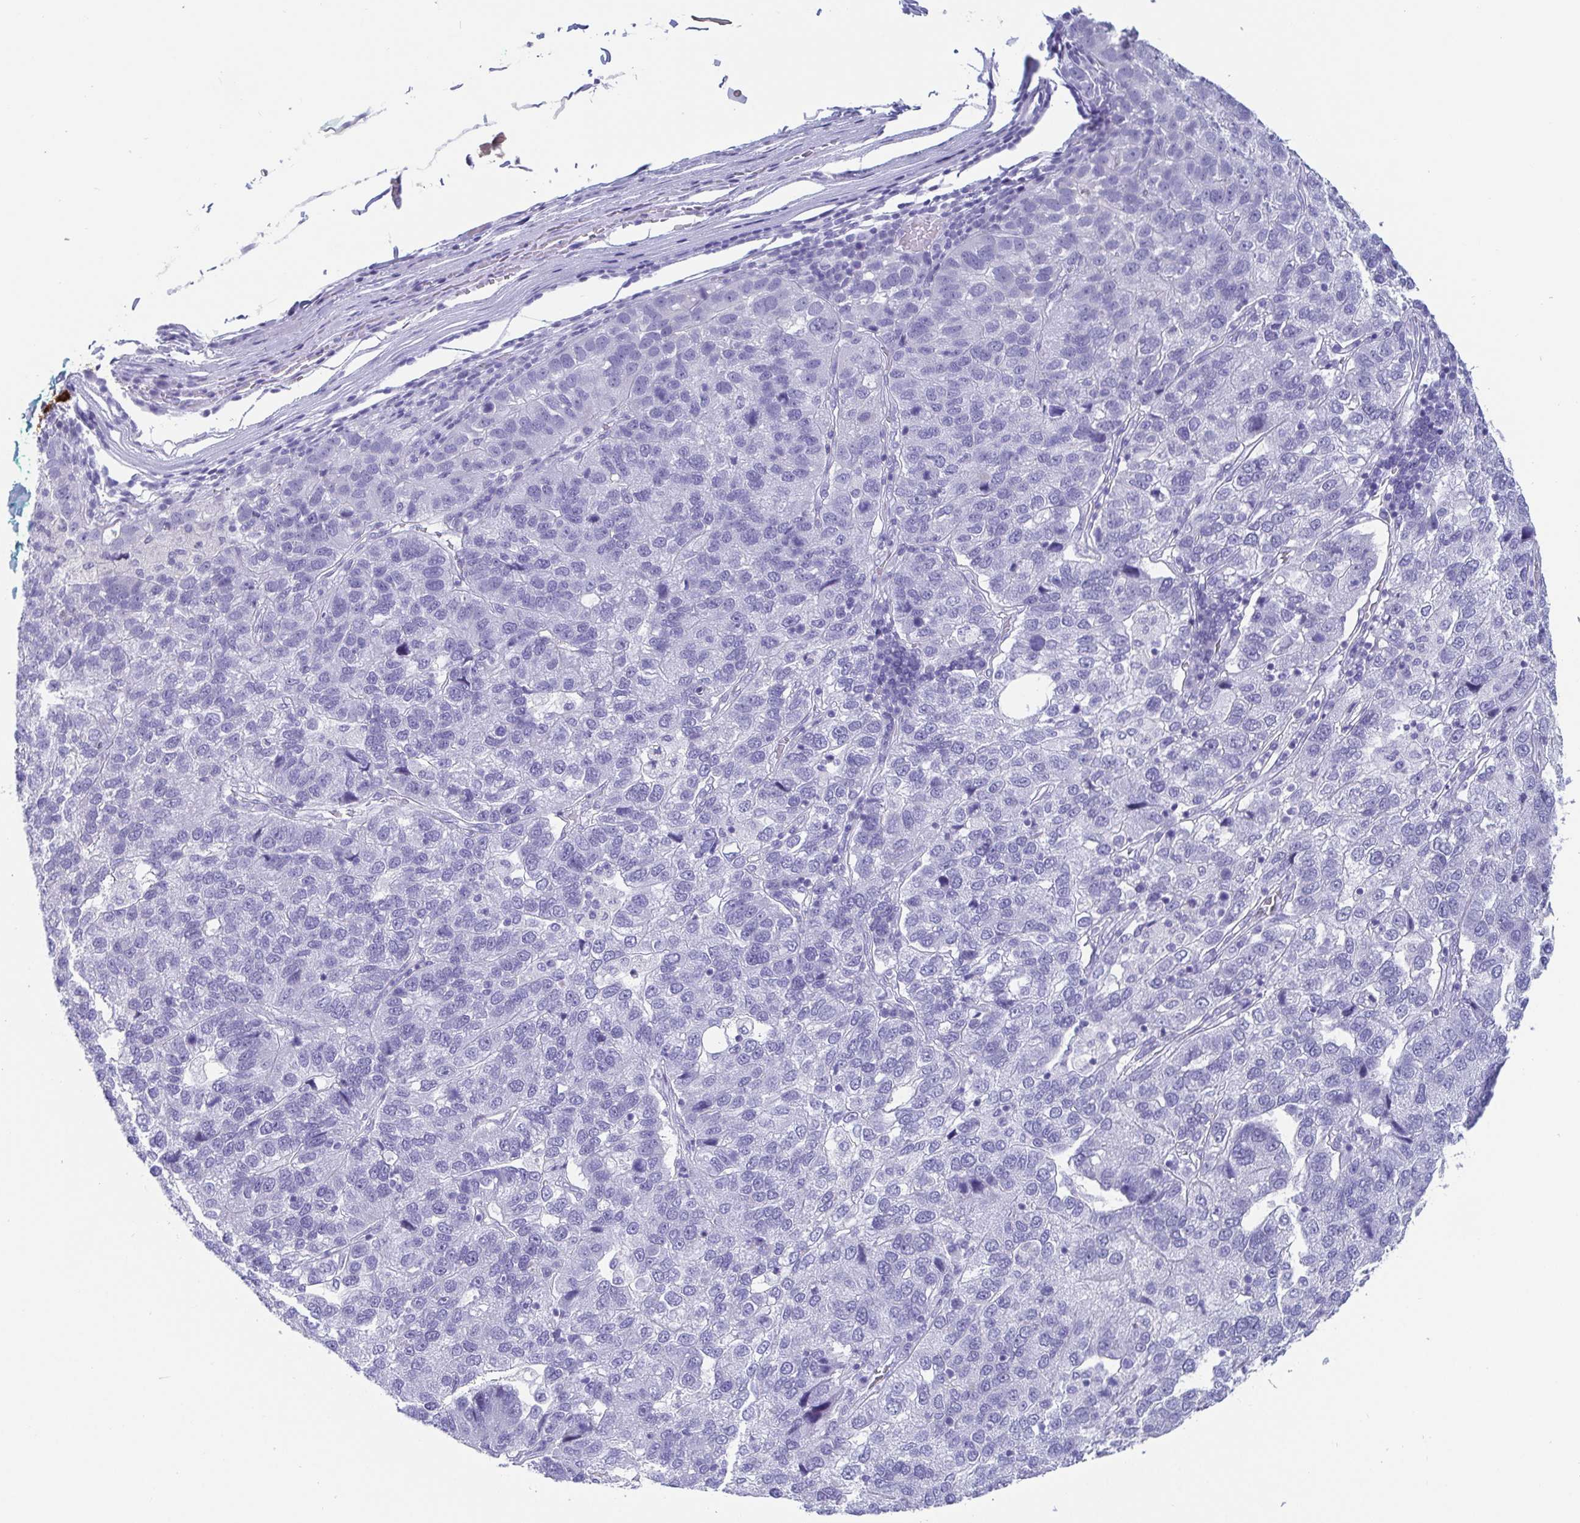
{"staining": {"intensity": "negative", "quantity": "none", "location": "none"}, "tissue": "pancreatic cancer", "cell_type": "Tumor cells", "image_type": "cancer", "snomed": [{"axis": "morphology", "description": "Adenocarcinoma, NOS"}, {"axis": "topography", "description": "Pancreas"}], "caption": "Pancreatic adenocarcinoma was stained to show a protein in brown. There is no significant staining in tumor cells.", "gene": "SCGN", "patient": {"sex": "female", "age": 61}}